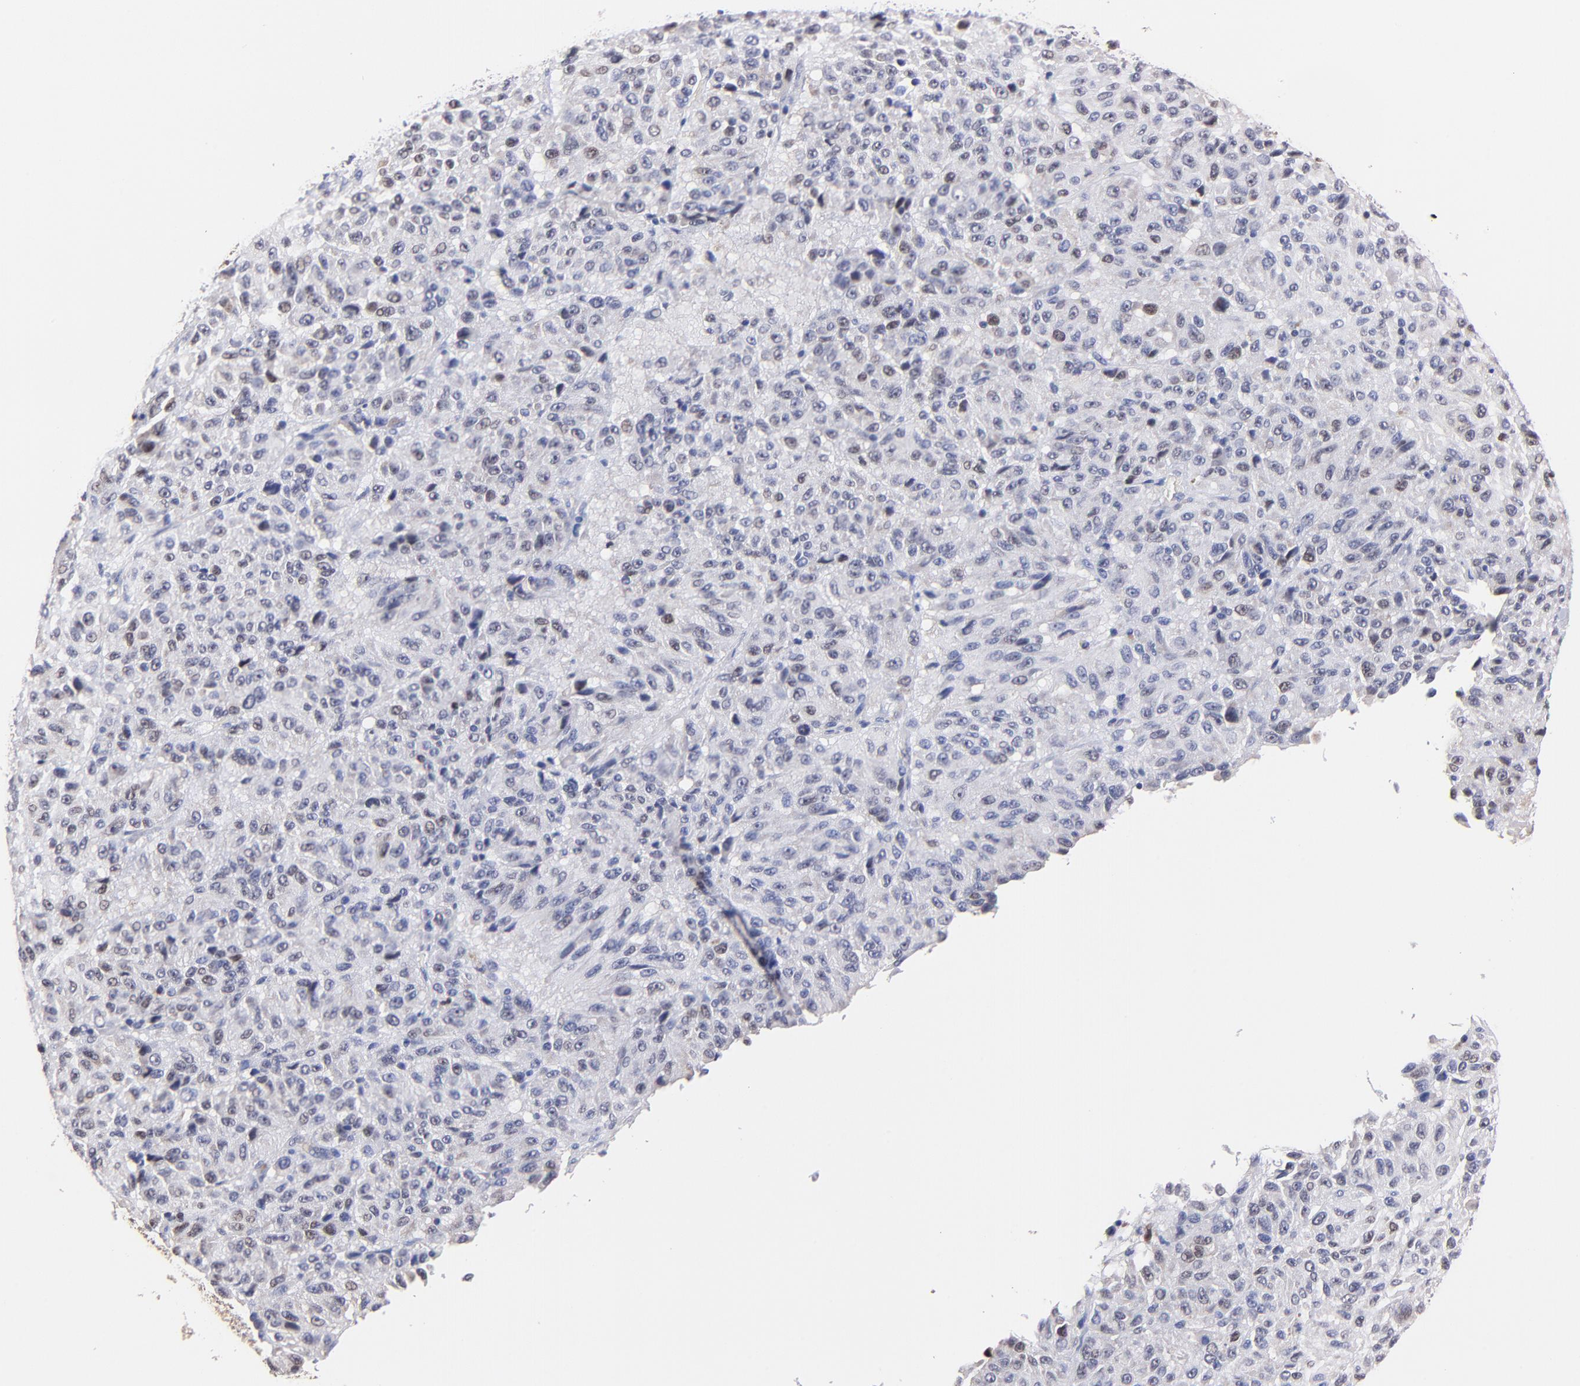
{"staining": {"intensity": "negative", "quantity": "none", "location": "none"}, "tissue": "melanoma", "cell_type": "Tumor cells", "image_type": "cancer", "snomed": [{"axis": "morphology", "description": "Malignant melanoma, Metastatic site"}, {"axis": "topography", "description": "Lung"}], "caption": "IHC image of malignant melanoma (metastatic site) stained for a protein (brown), which shows no expression in tumor cells.", "gene": "ZNF155", "patient": {"sex": "male", "age": 64}}